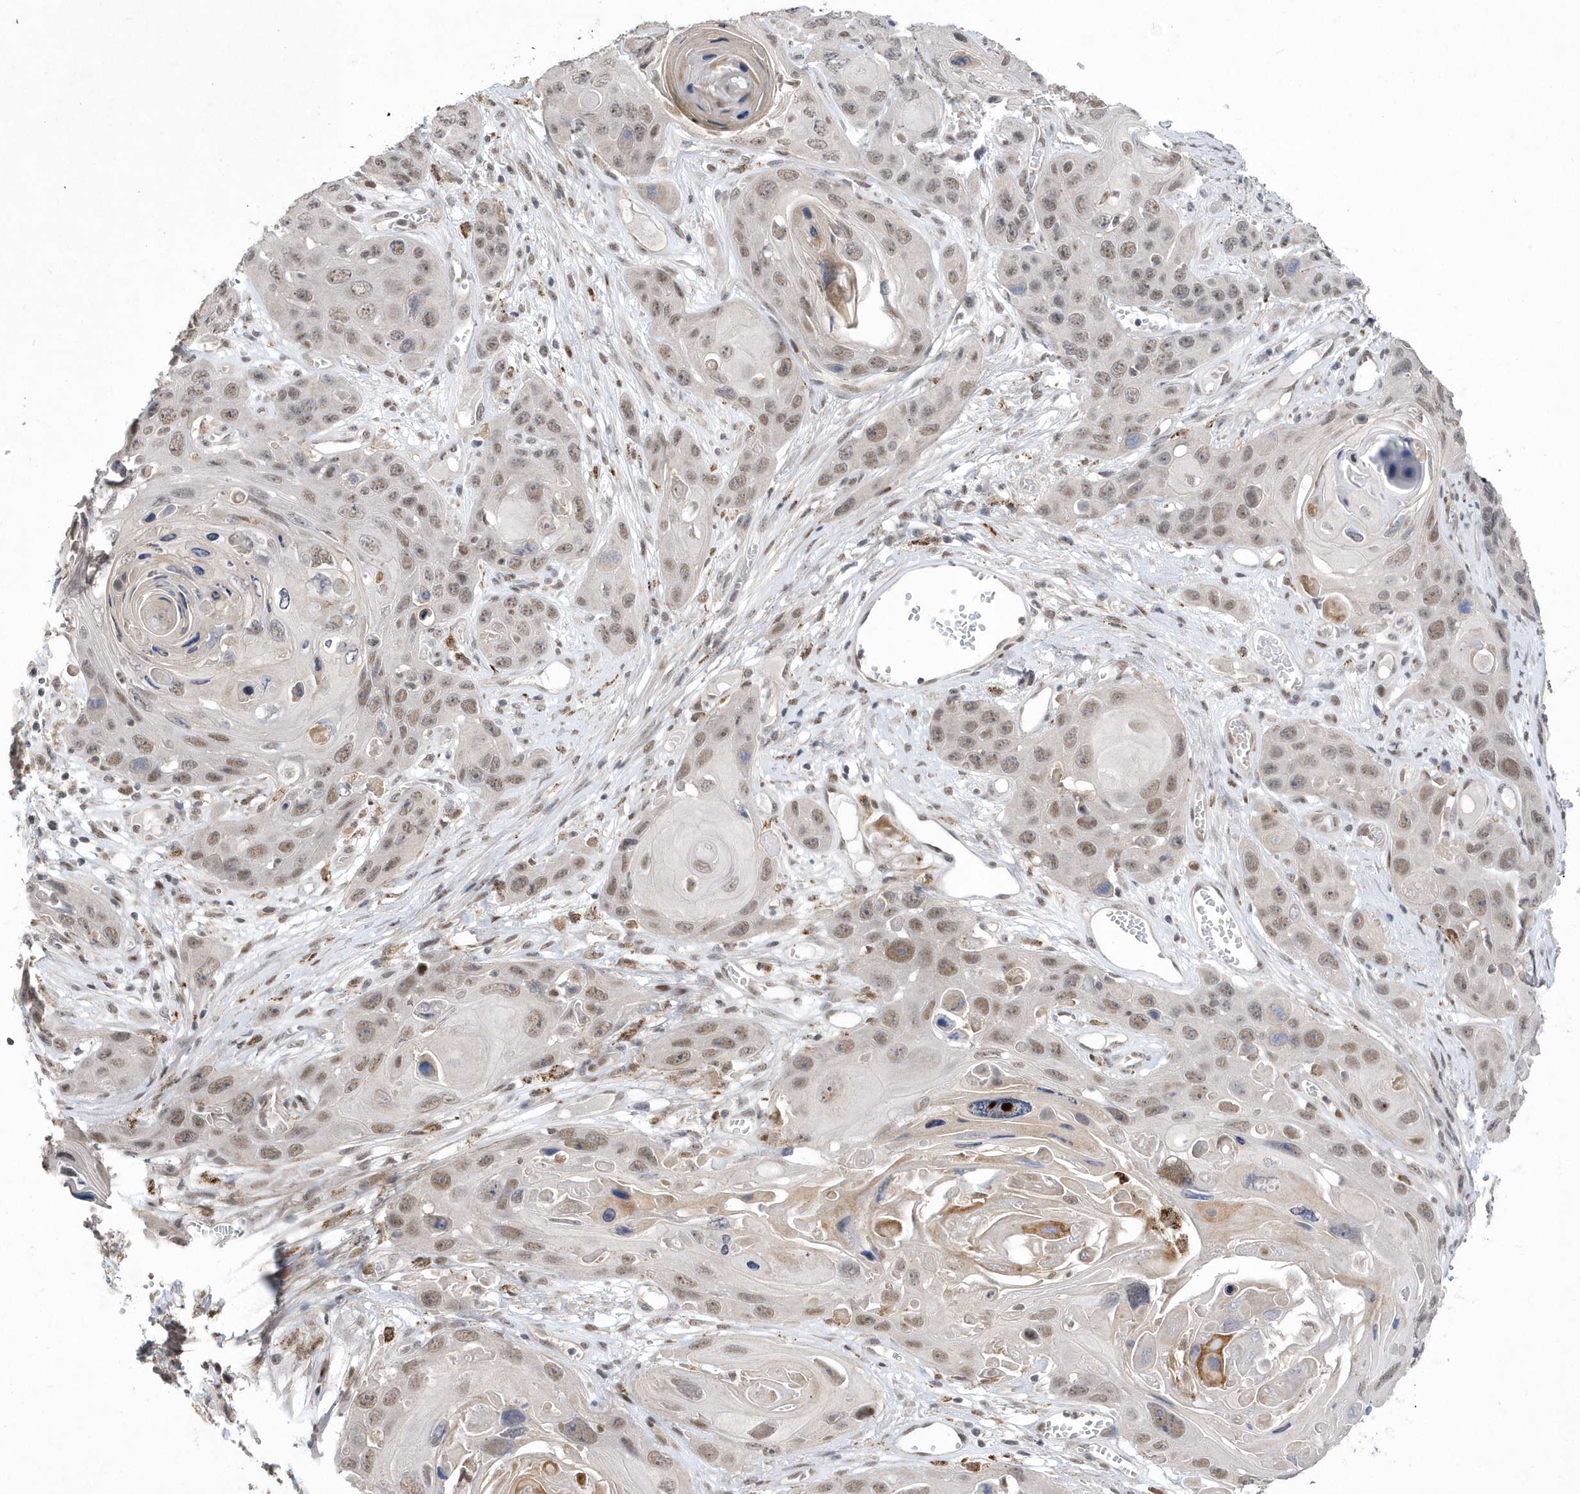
{"staining": {"intensity": "weak", "quantity": ">75%", "location": "nuclear"}, "tissue": "skin cancer", "cell_type": "Tumor cells", "image_type": "cancer", "snomed": [{"axis": "morphology", "description": "Squamous cell carcinoma, NOS"}, {"axis": "topography", "description": "Skin"}], "caption": "Squamous cell carcinoma (skin) stained with a brown dye shows weak nuclear positive positivity in approximately >75% of tumor cells.", "gene": "BOD1L1", "patient": {"sex": "male", "age": 55}}